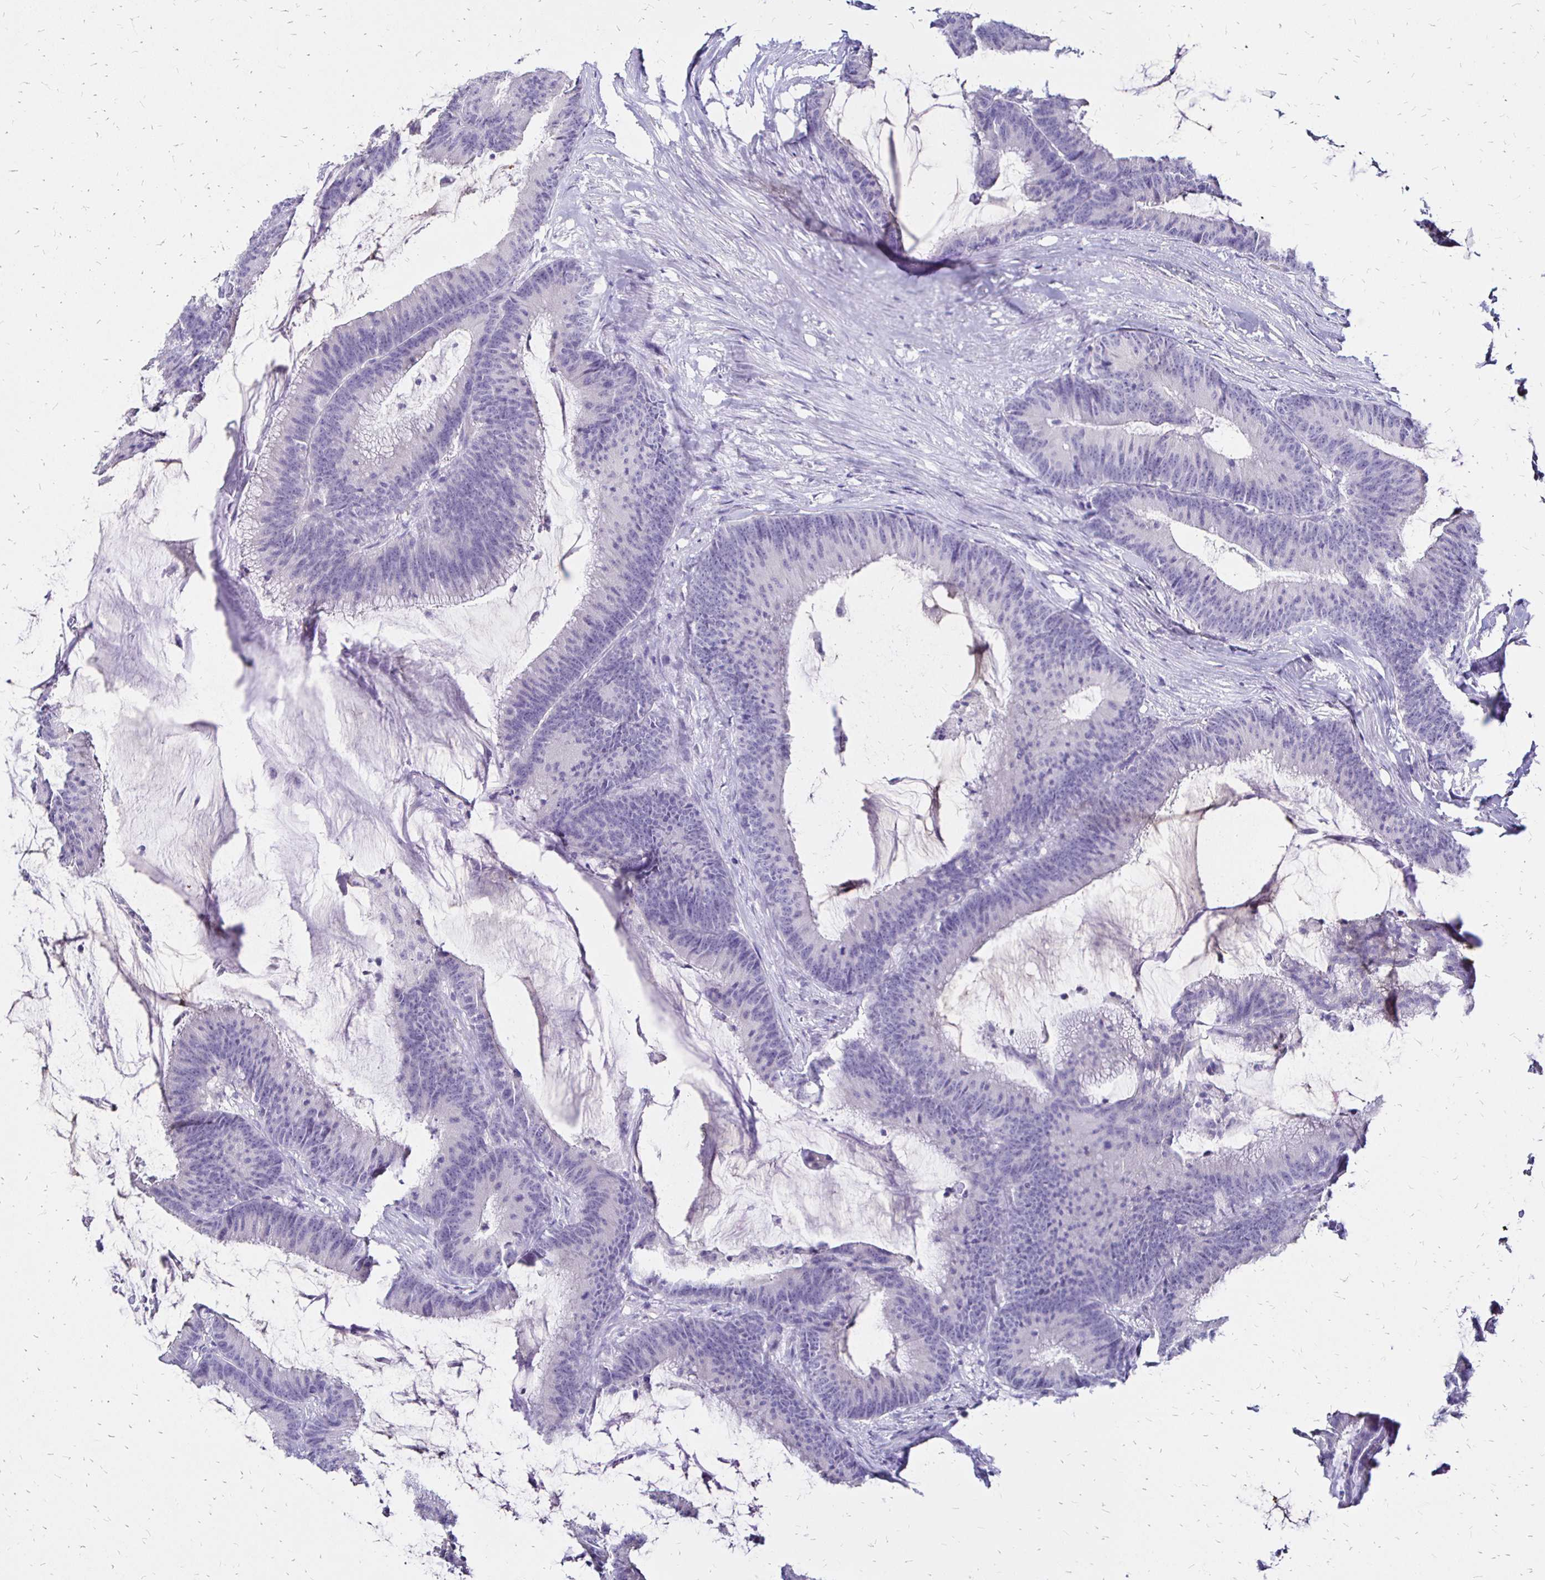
{"staining": {"intensity": "negative", "quantity": "none", "location": "none"}, "tissue": "colorectal cancer", "cell_type": "Tumor cells", "image_type": "cancer", "snomed": [{"axis": "morphology", "description": "Adenocarcinoma, NOS"}, {"axis": "topography", "description": "Colon"}], "caption": "IHC image of adenocarcinoma (colorectal) stained for a protein (brown), which demonstrates no expression in tumor cells.", "gene": "IRGC", "patient": {"sex": "female", "age": 78}}